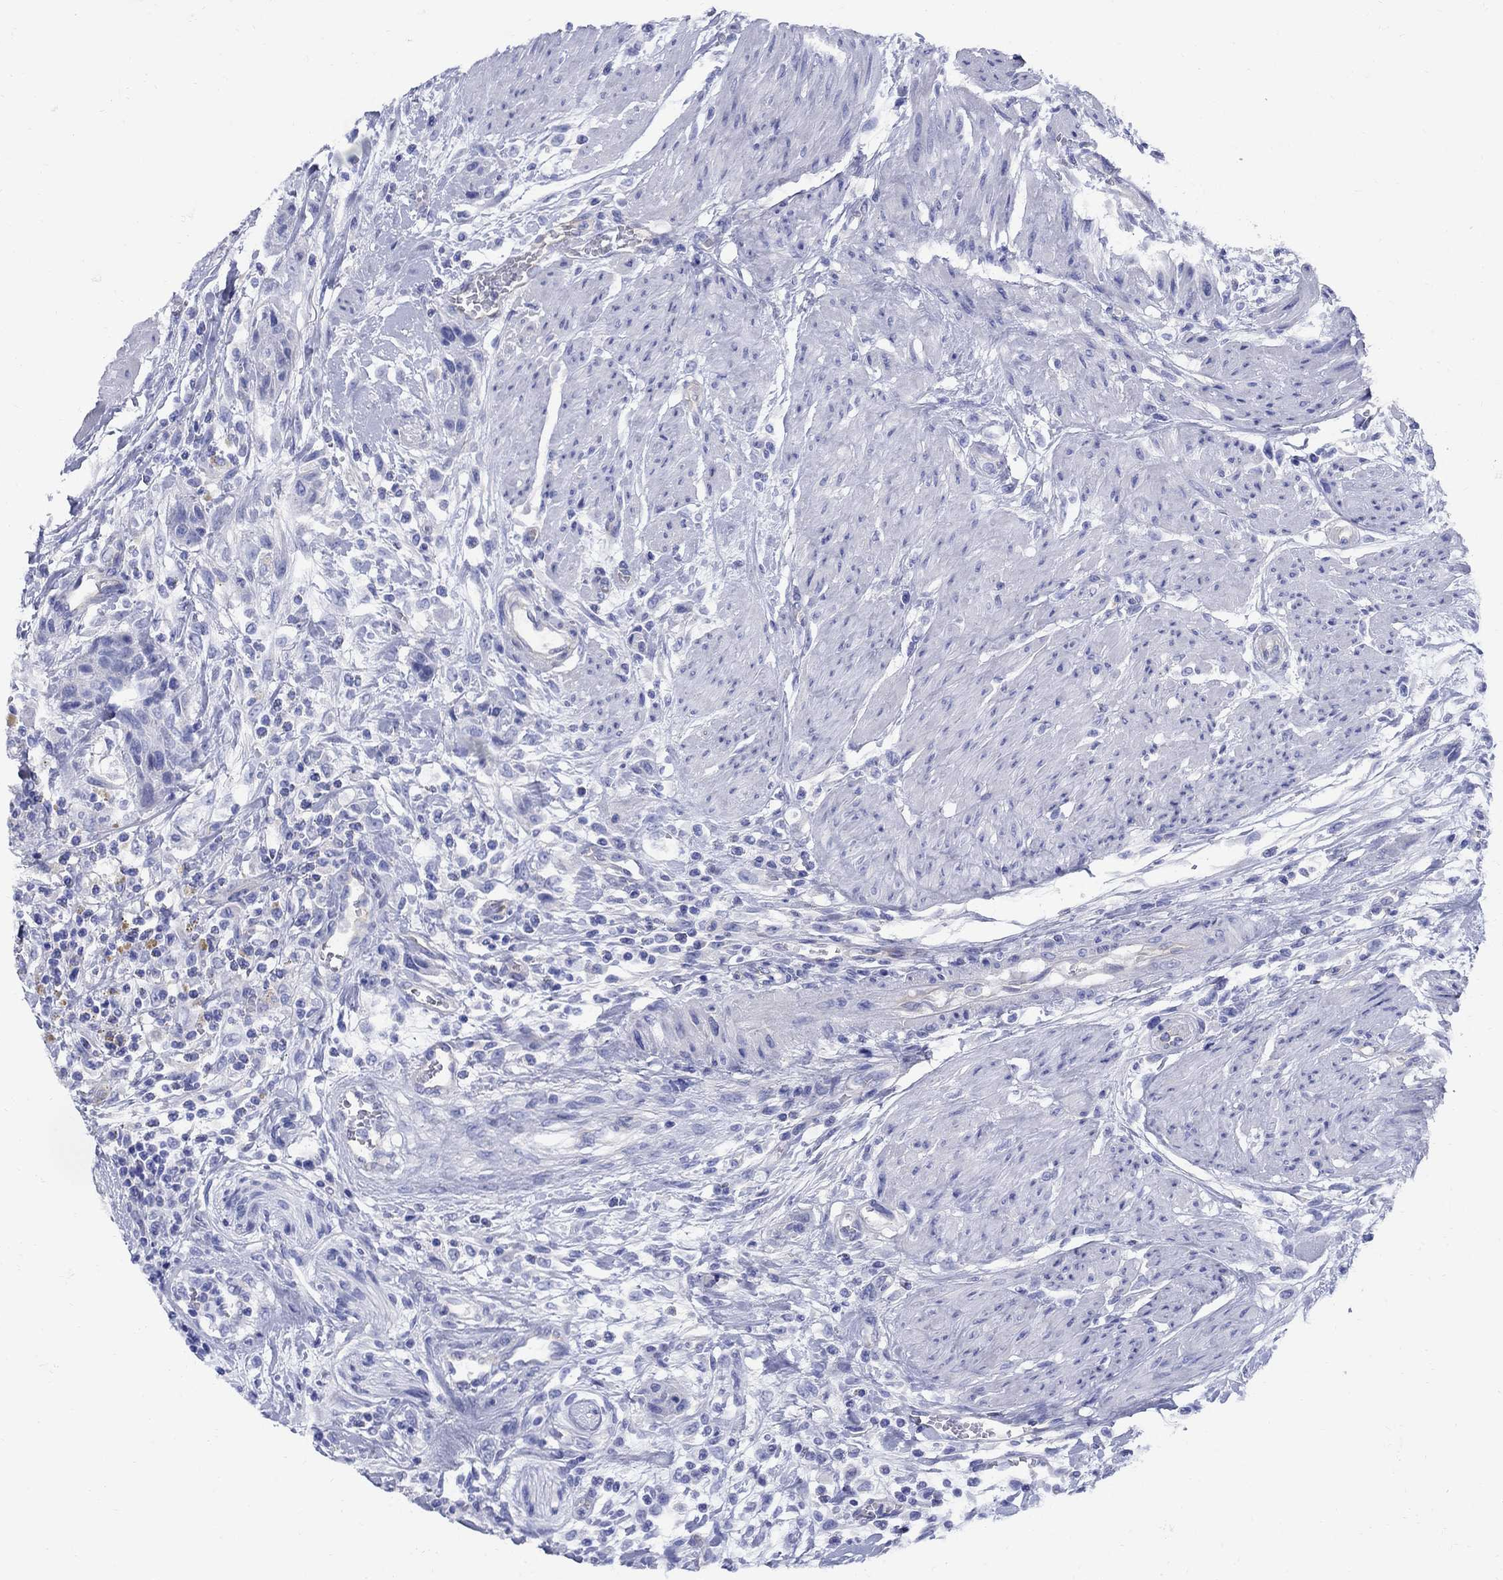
{"staining": {"intensity": "negative", "quantity": "none", "location": "none"}, "tissue": "urothelial cancer", "cell_type": "Tumor cells", "image_type": "cancer", "snomed": [{"axis": "morphology", "description": "Urothelial carcinoma, High grade"}, {"axis": "topography", "description": "Urinary bladder"}], "caption": "Immunohistochemical staining of human urothelial cancer demonstrates no significant staining in tumor cells.", "gene": "SMCP", "patient": {"sex": "male", "age": 35}}